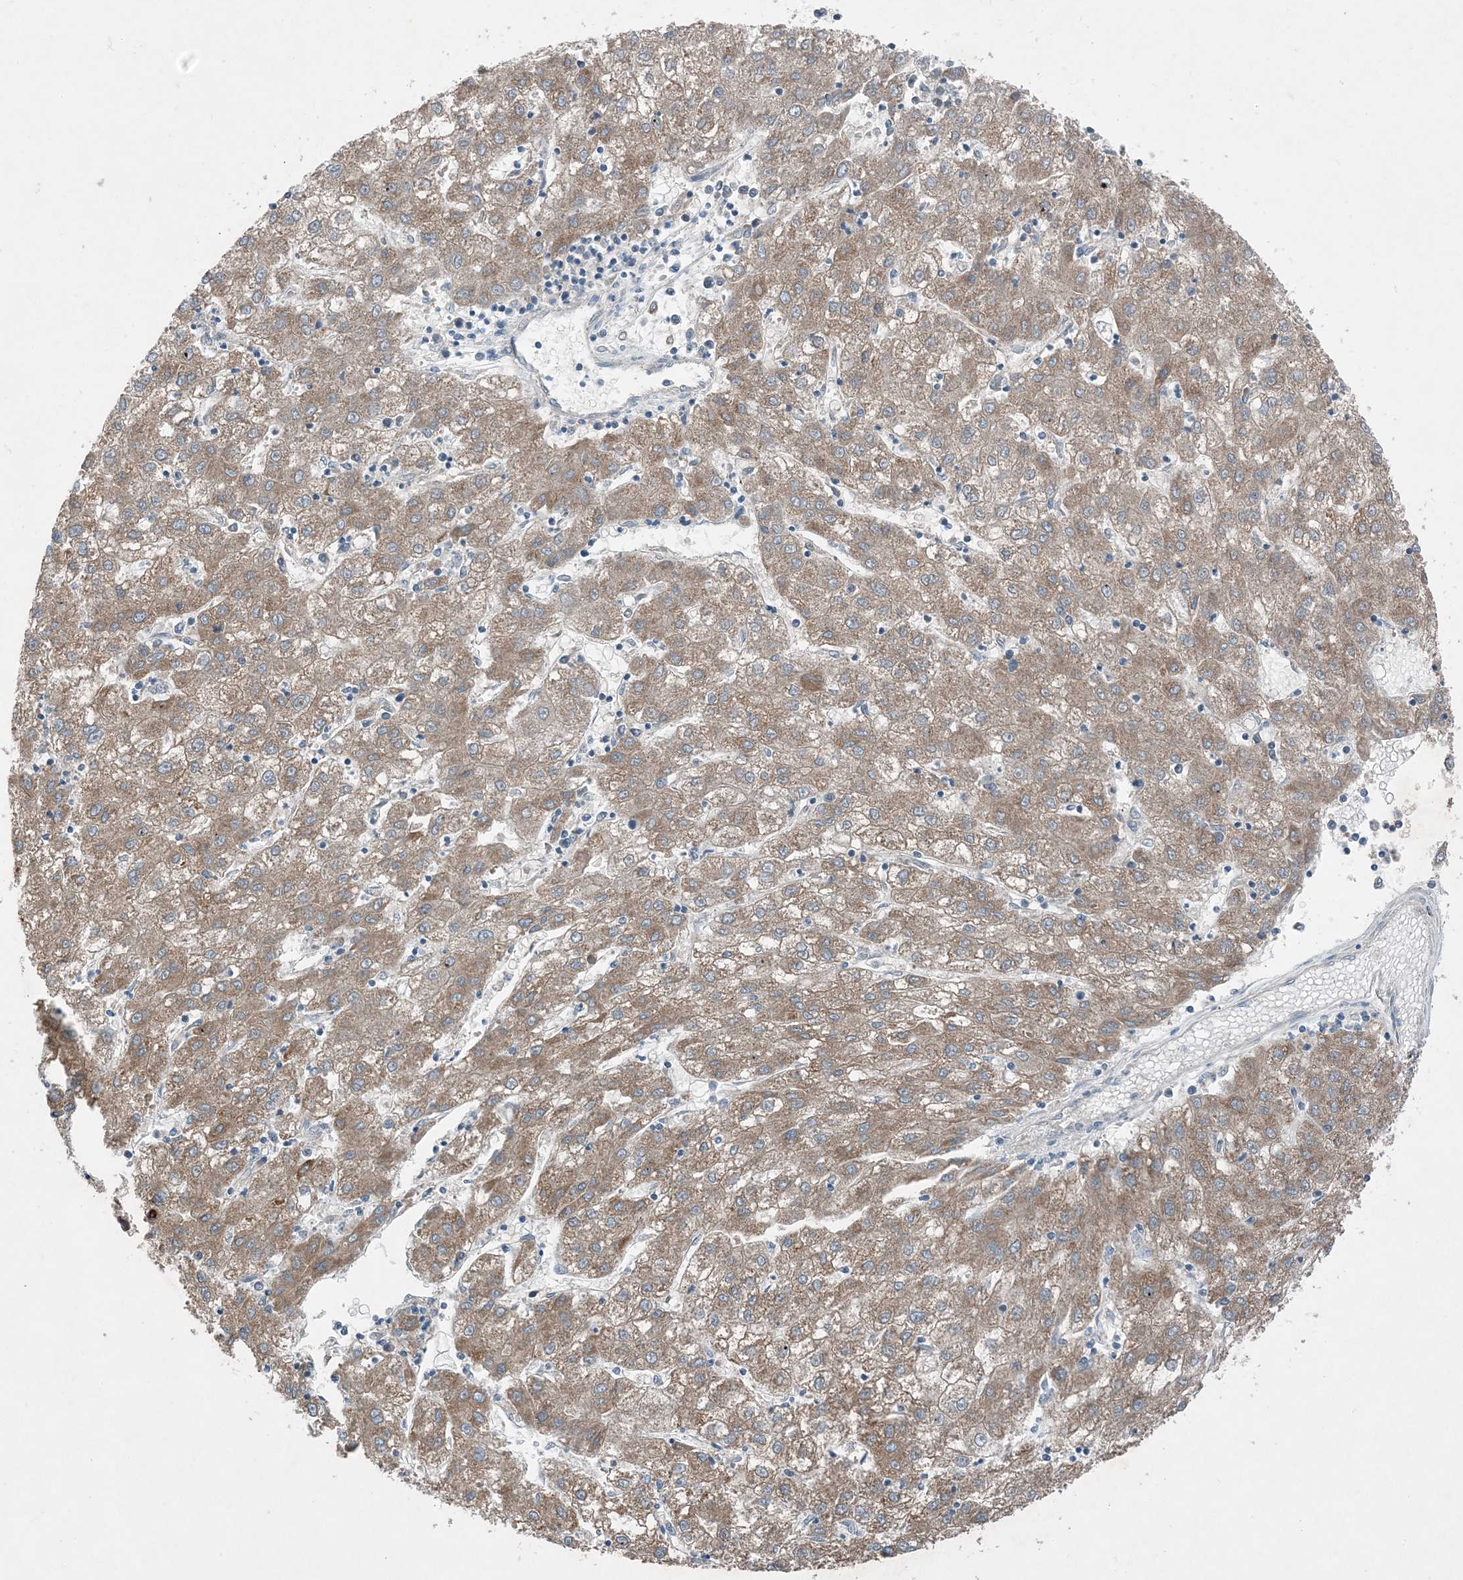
{"staining": {"intensity": "moderate", "quantity": ">75%", "location": "cytoplasmic/membranous"}, "tissue": "liver cancer", "cell_type": "Tumor cells", "image_type": "cancer", "snomed": [{"axis": "morphology", "description": "Carcinoma, Hepatocellular, NOS"}, {"axis": "topography", "description": "Liver"}], "caption": "Liver hepatocellular carcinoma stained with a protein marker exhibits moderate staining in tumor cells.", "gene": "DHX30", "patient": {"sex": "male", "age": 72}}